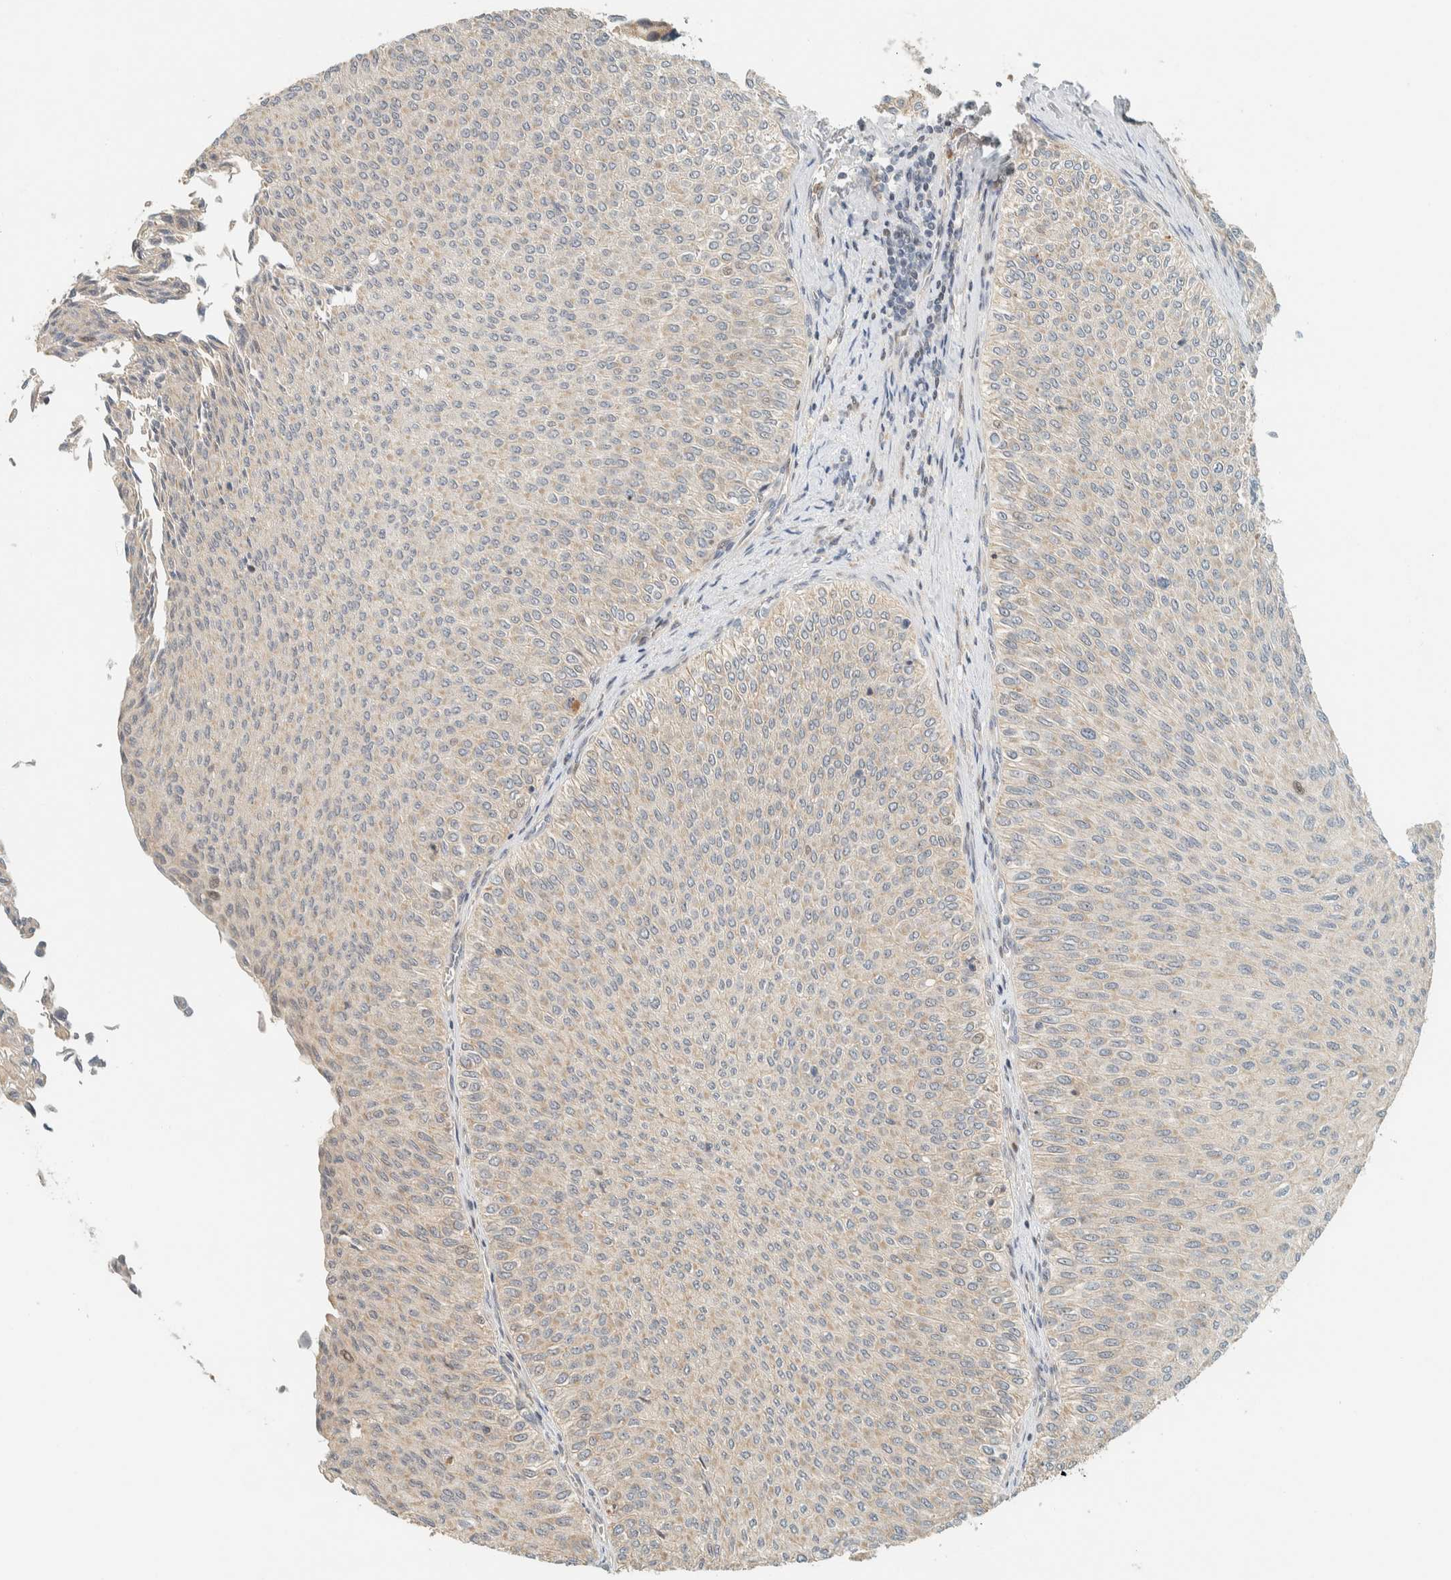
{"staining": {"intensity": "weak", "quantity": "<25%", "location": "cytoplasmic/membranous,nuclear"}, "tissue": "urothelial cancer", "cell_type": "Tumor cells", "image_type": "cancer", "snomed": [{"axis": "morphology", "description": "Urothelial carcinoma, Low grade"}, {"axis": "topography", "description": "Urinary bladder"}], "caption": "This is a image of immunohistochemistry (IHC) staining of urothelial carcinoma (low-grade), which shows no positivity in tumor cells.", "gene": "CCDC171", "patient": {"sex": "male", "age": 78}}